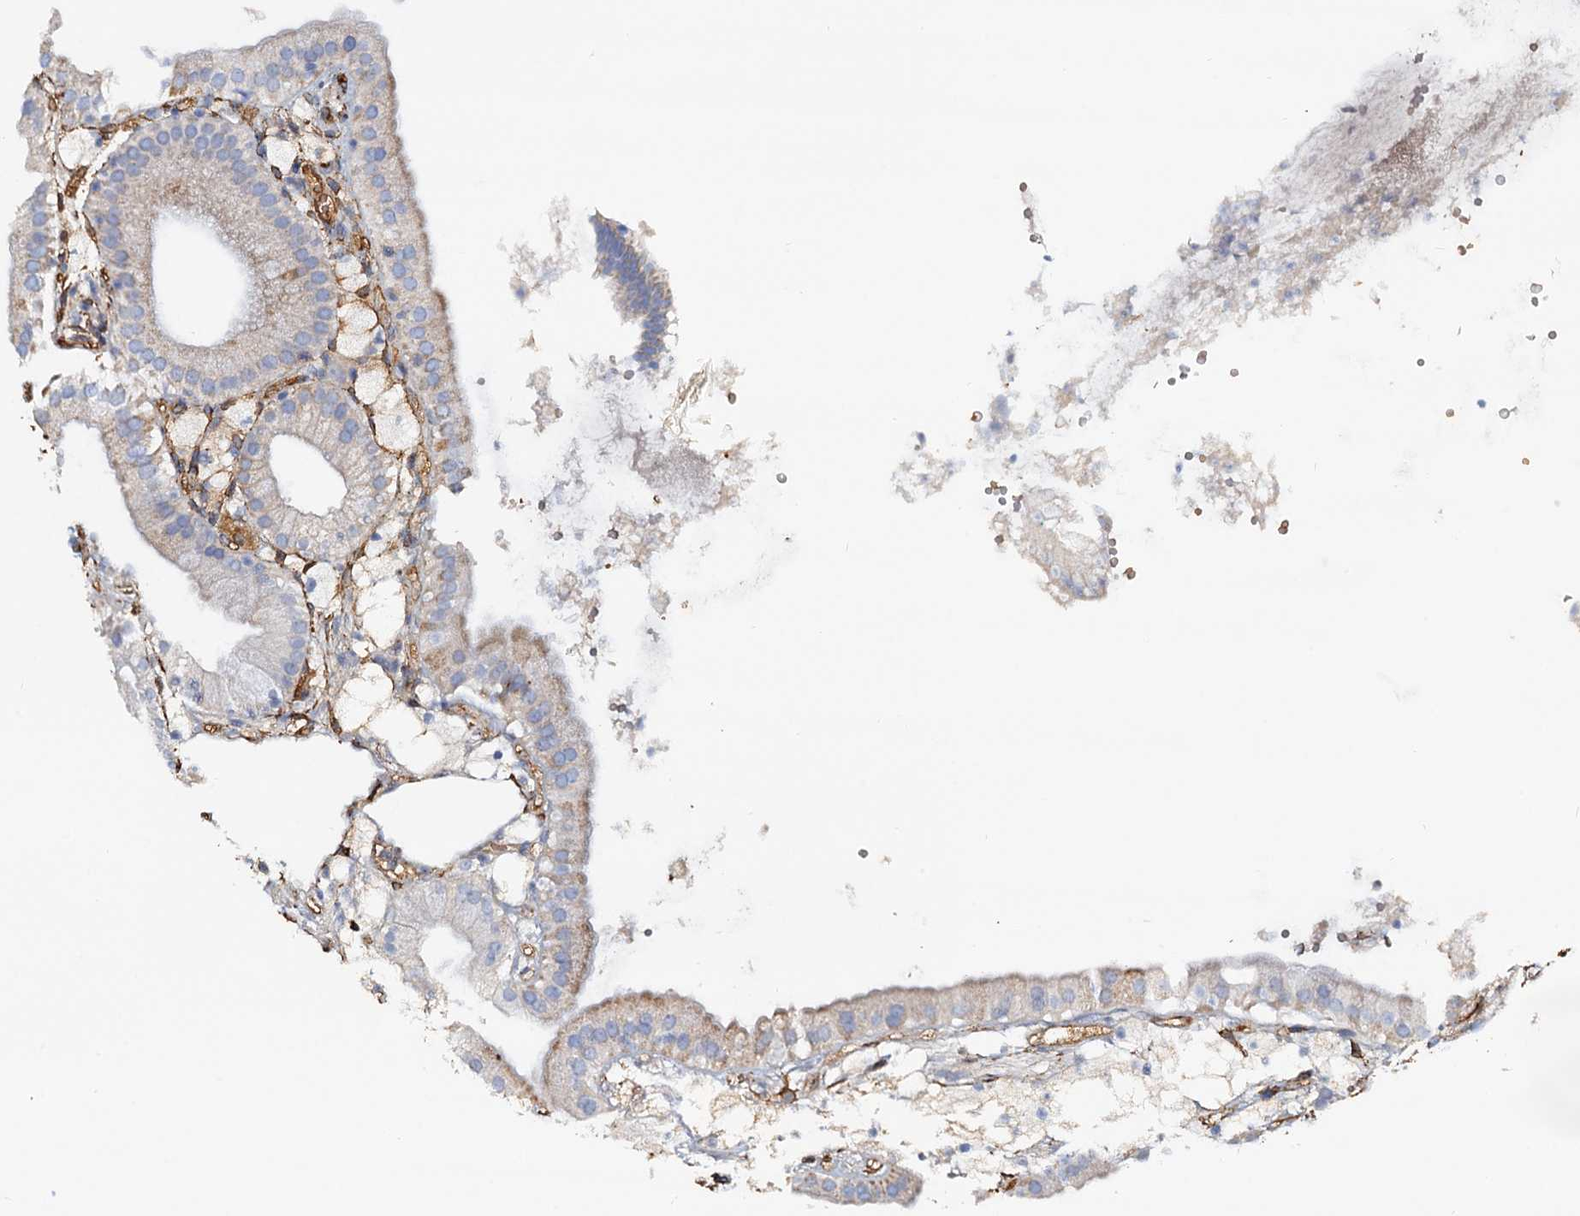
{"staining": {"intensity": "weak", "quantity": "25%-75%", "location": "cytoplasmic/membranous"}, "tissue": "gallbladder", "cell_type": "Glandular cells", "image_type": "normal", "snomed": [{"axis": "morphology", "description": "Normal tissue, NOS"}, {"axis": "topography", "description": "Gallbladder"}], "caption": "Immunohistochemistry (IHC) photomicrograph of normal gallbladder: gallbladder stained using IHC displays low levels of weak protein expression localized specifically in the cytoplasmic/membranous of glandular cells, appearing as a cytoplasmic/membranous brown color.", "gene": "DGKG", "patient": {"sex": "male", "age": 55}}